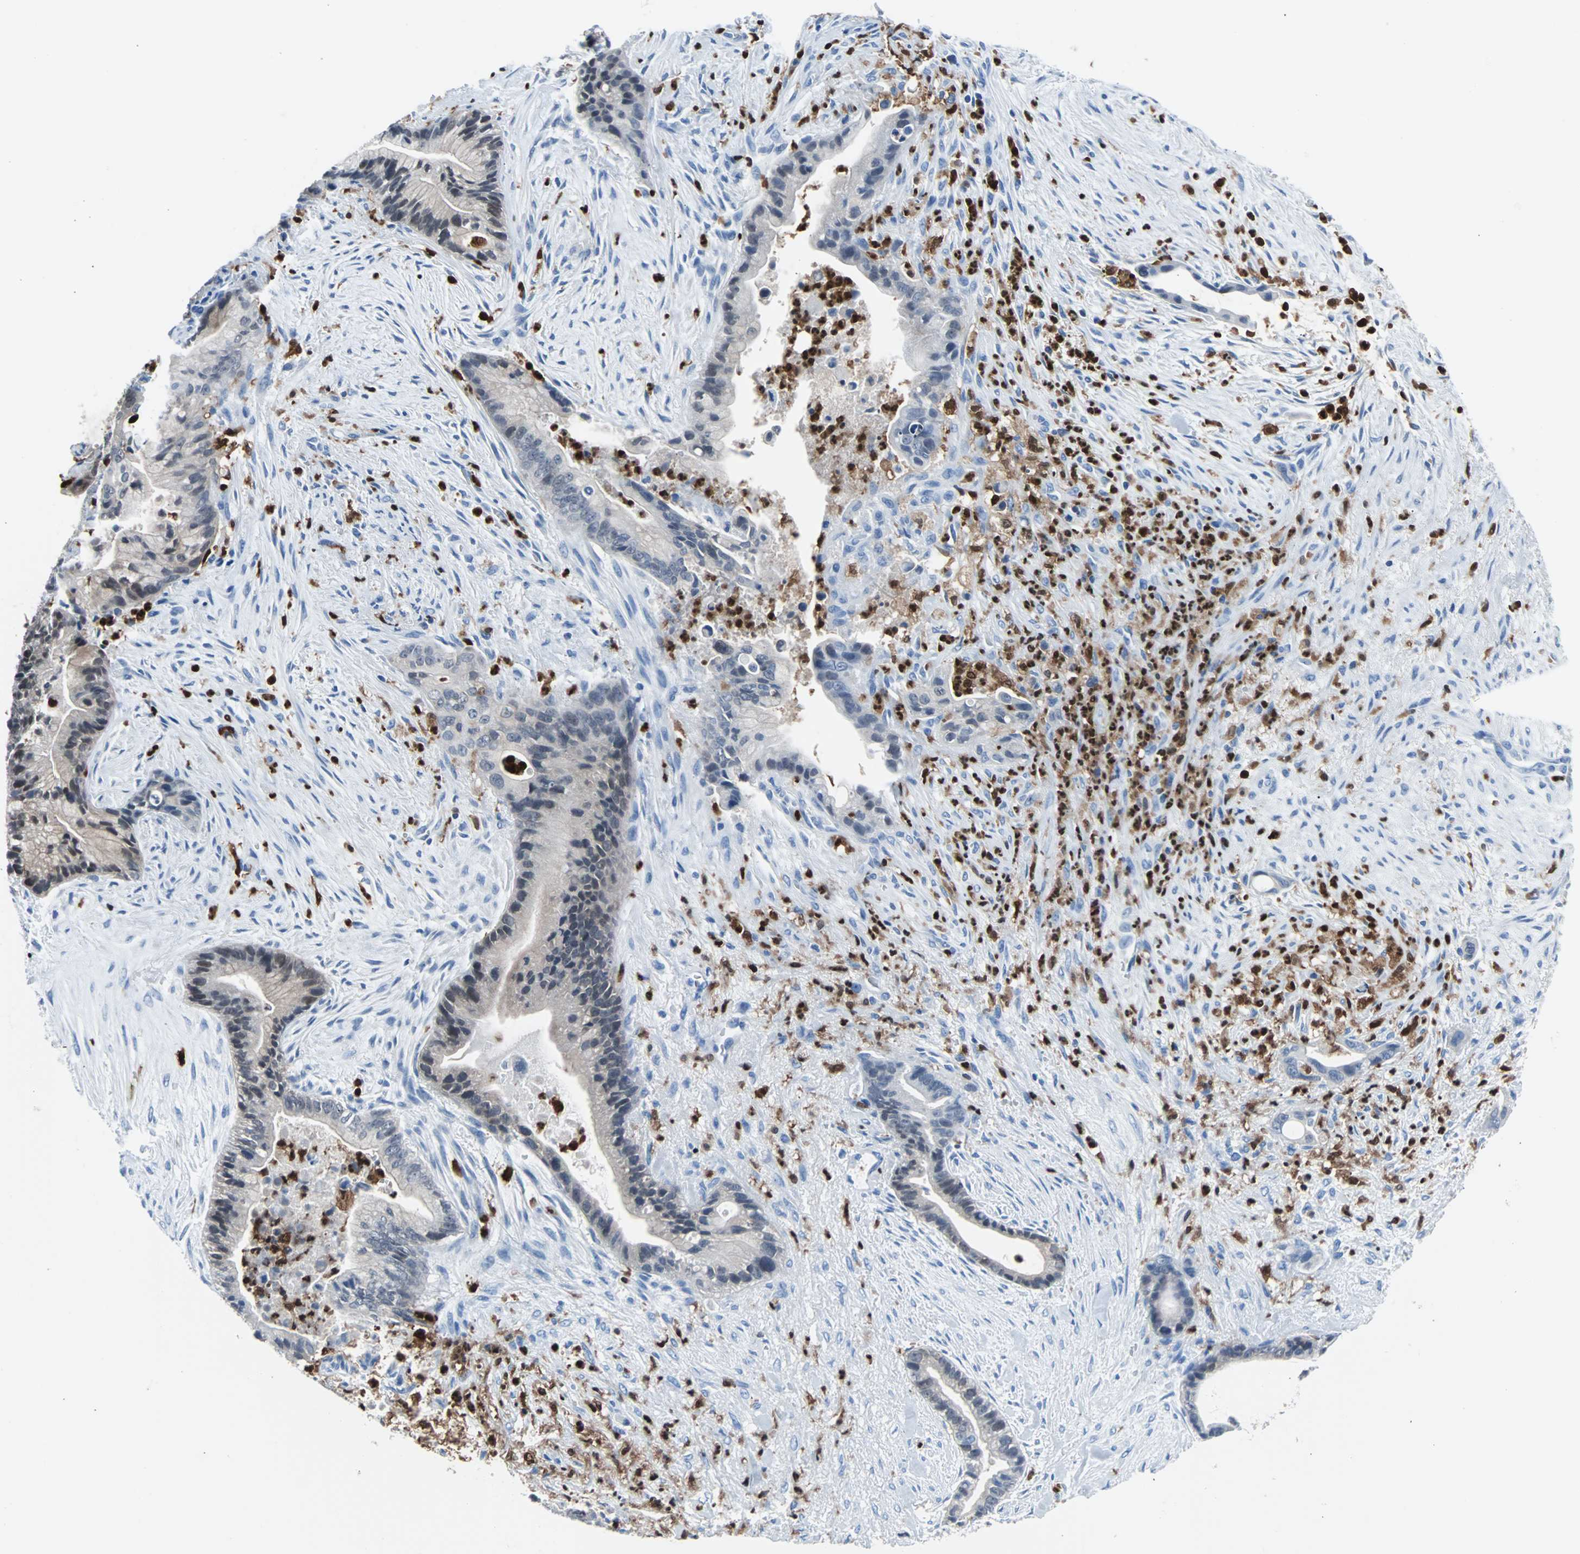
{"staining": {"intensity": "weak", "quantity": "<25%", "location": "cytoplasmic/membranous"}, "tissue": "liver cancer", "cell_type": "Tumor cells", "image_type": "cancer", "snomed": [{"axis": "morphology", "description": "Cholangiocarcinoma"}, {"axis": "topography", "description": "Liver"}], "caption": "Tumor cells show no significant staining in cholangiocarcinoma (liver). (DAB immunohistochemistry with hematoxylin counter stain).", "gene": "SYK", "patient": {"sex": "female", "age": 55}}